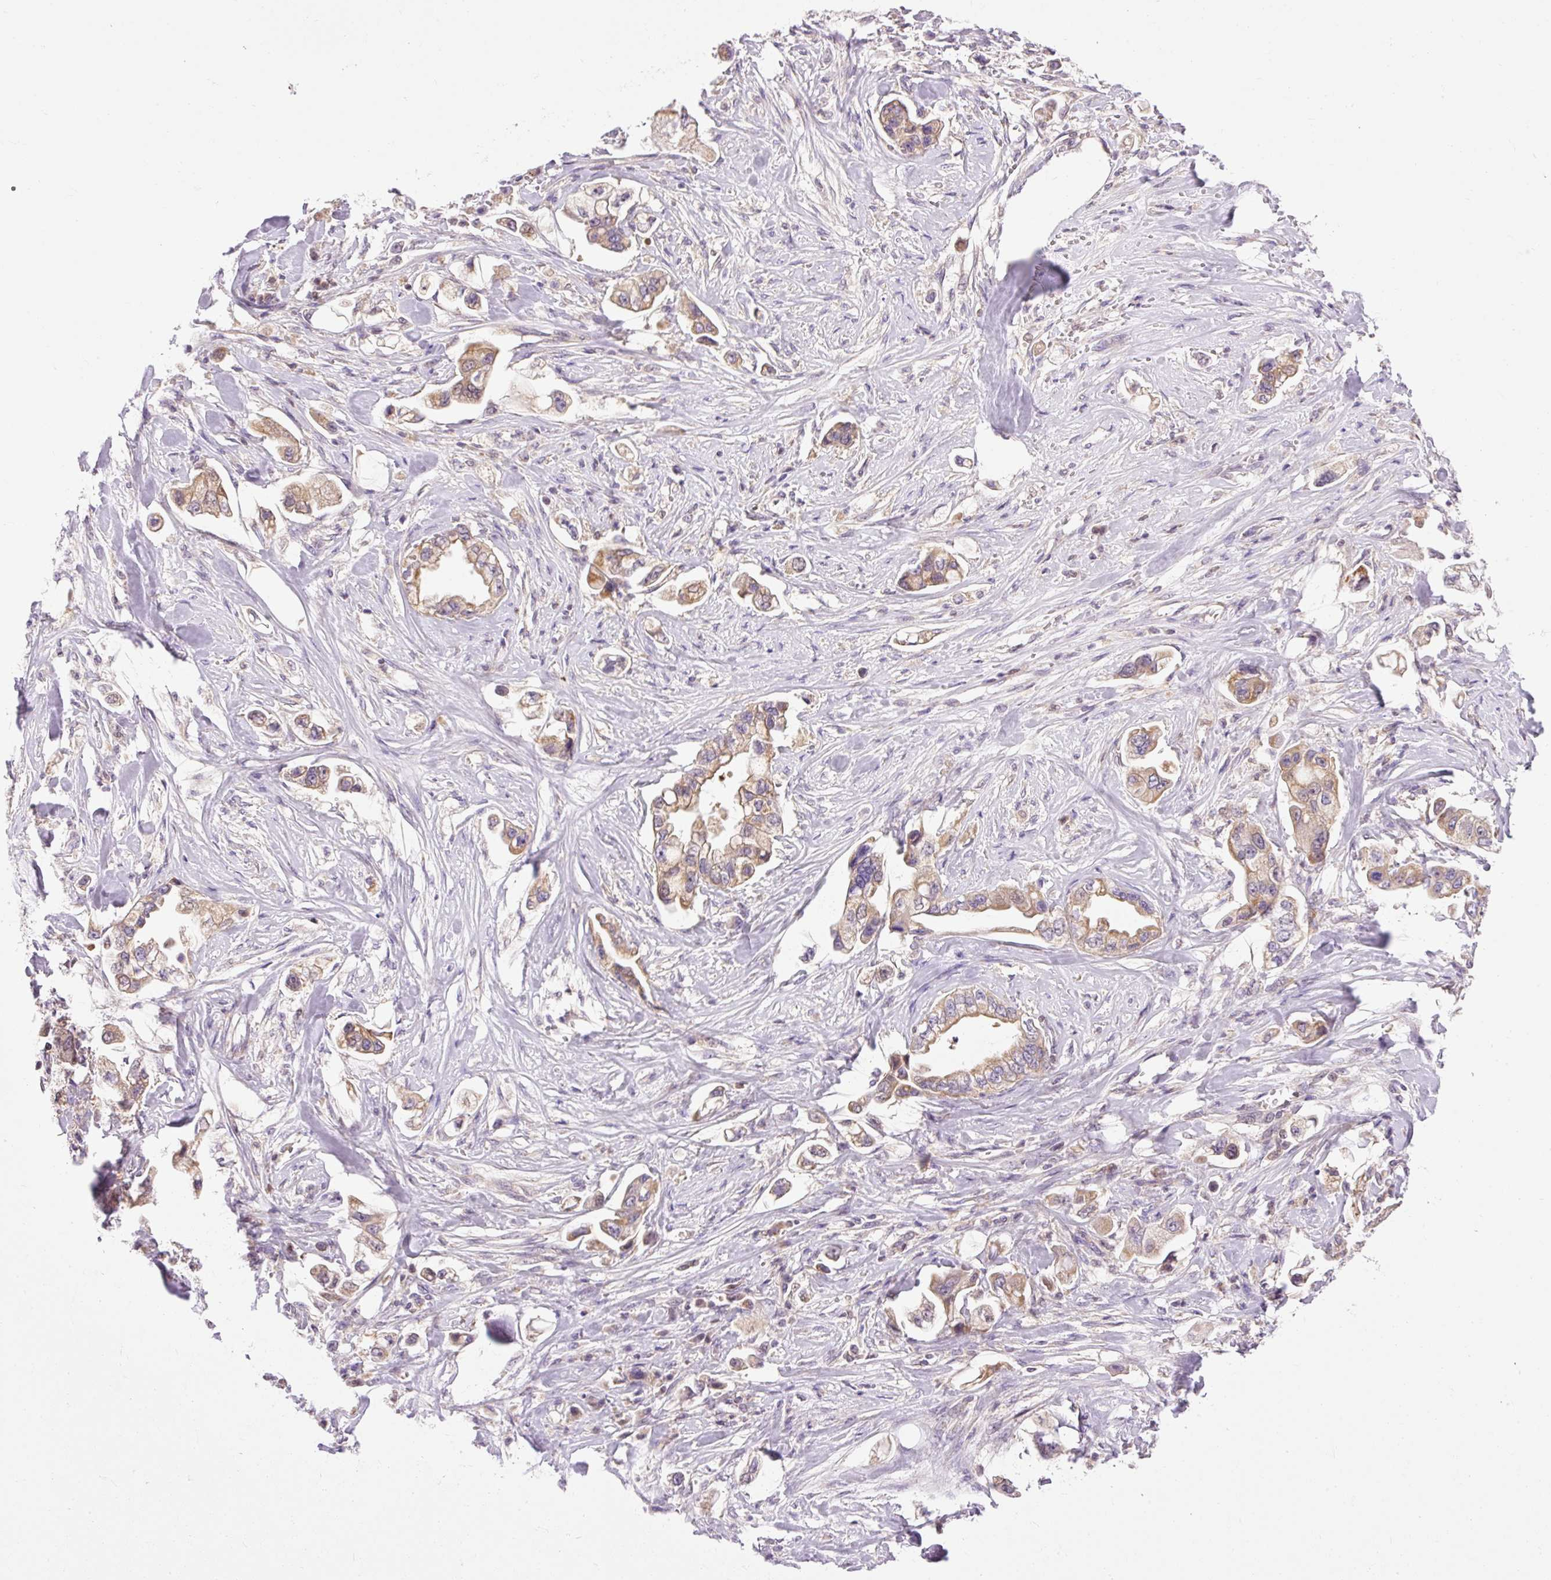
{"staining": {"intensity": "moderate", "quantity": ">75%", "location": "cytoplasmic/membranous"}, "tissue": "stomach cancer", "cell_type": "Tumor cells", "image_type": "cancer", "snomed": [{"axis": "morphology", "description": "Adenocarcinoma, NOS"}, {"axis": "topography", "description": "Stomach"}], "caption": "Tumor cells show medium levels of moderate cytoplasmic/membranous expression in about >75% of cells in human stomach cancer (adenocarcinoma).", "gene": "IMMT", "patient": {"sex": "male", "age": 62}}